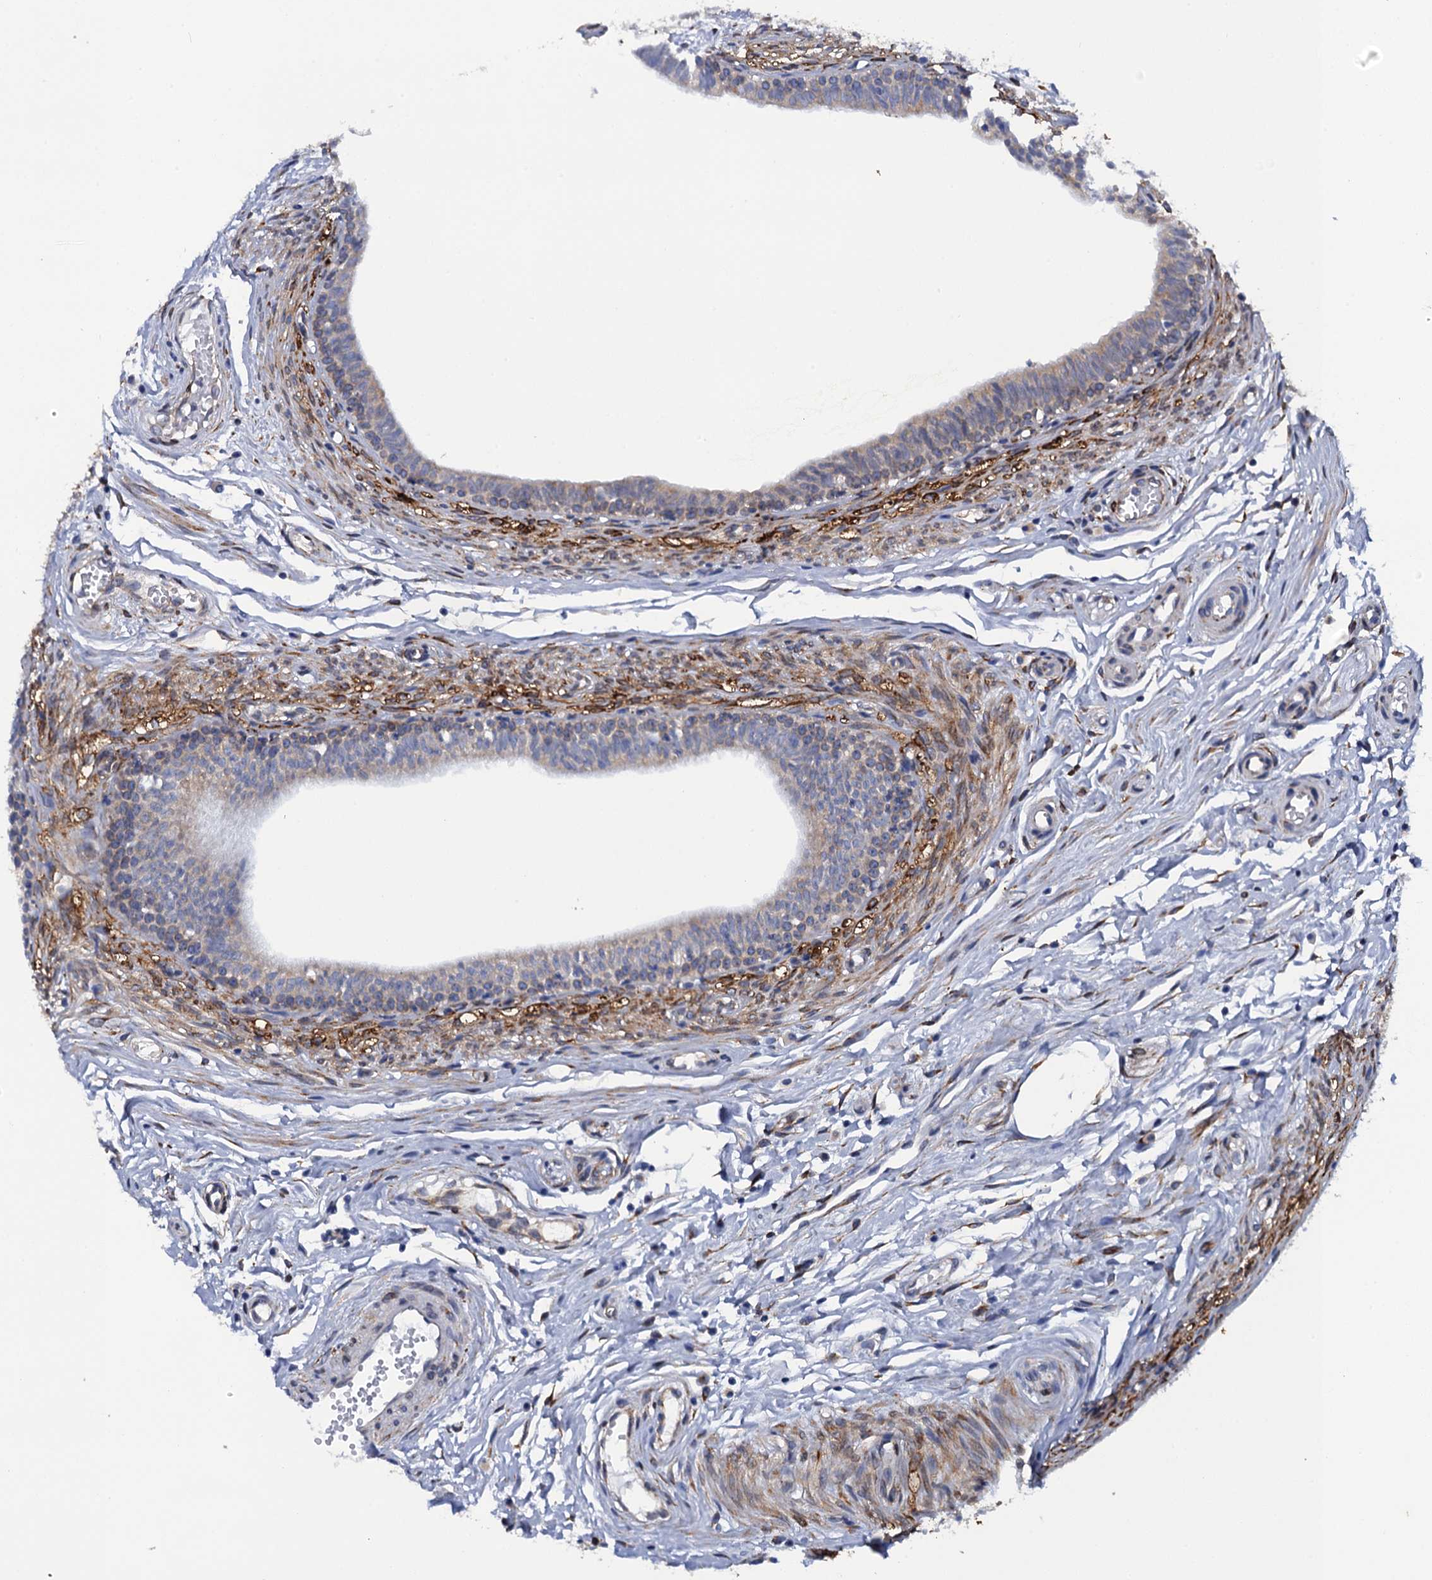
{"staining": {"intensity": "moderate", "quantity": "25%-75%", "location": "cytoplasmic/membranous"}, "tissue": "epididymis", "cell_type": "Glandular cells", "image_type": "normal", "snomed": [{"axis": "morphology", "description": "Normal tissue, NOS"}, {"axis": "topography", "description": "Epididymis, spermatic cord, NOS"}], "caption": "Epididymis was stained to show a protein in brown. There is medium levels of moderate cytoplasmic/membranous expression in approximately 25%-75% of glandular cells. (Brightfield microscopy of DAB IHC at high magnification).", "gene": "POGLUT3", "patient": {"sex": "male", "age": 22}}